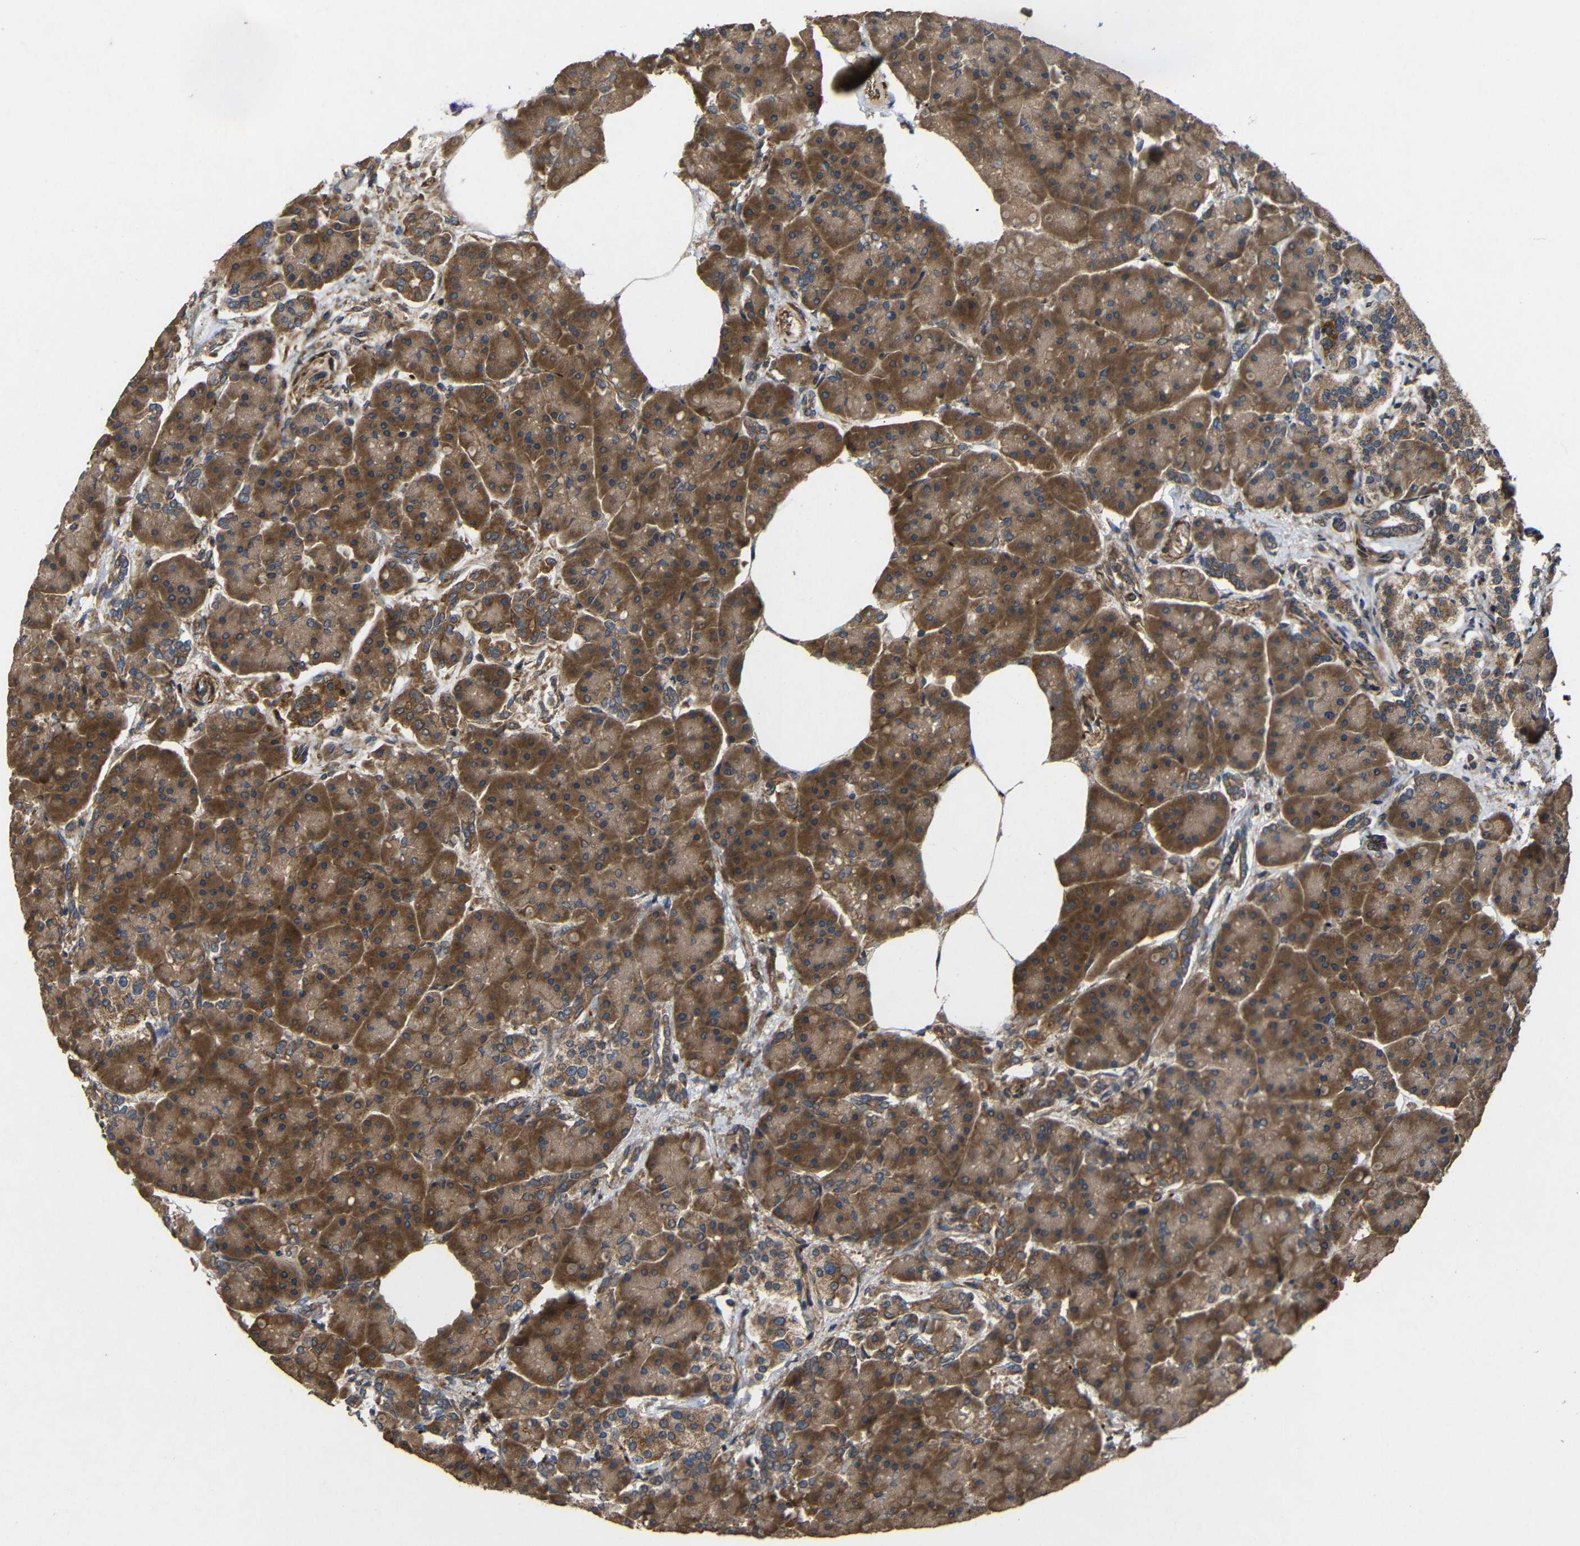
{"staining": {"intensity": "strong", "quantity": ">75%", "location": "cytoplasmic/membranous"}, "tissue": "pancreas", "cell_type": "Exocrine glandular cells", "image_type": "normal", "snomed": [{"axis": "morphology", "description": "Normal tissue, NOS"}, {"axis": "topography", "description": "Pancreas"}], "caption": "Normal pancreas reveals strong cytoplasmic/membranous expression in about >75% of exocrine glandular cells, visualized by immunohistochemistry. Nuclei are stained in blue.", "gene": "EIF2S1", "patient": {"sex": "female", "age": 70}}